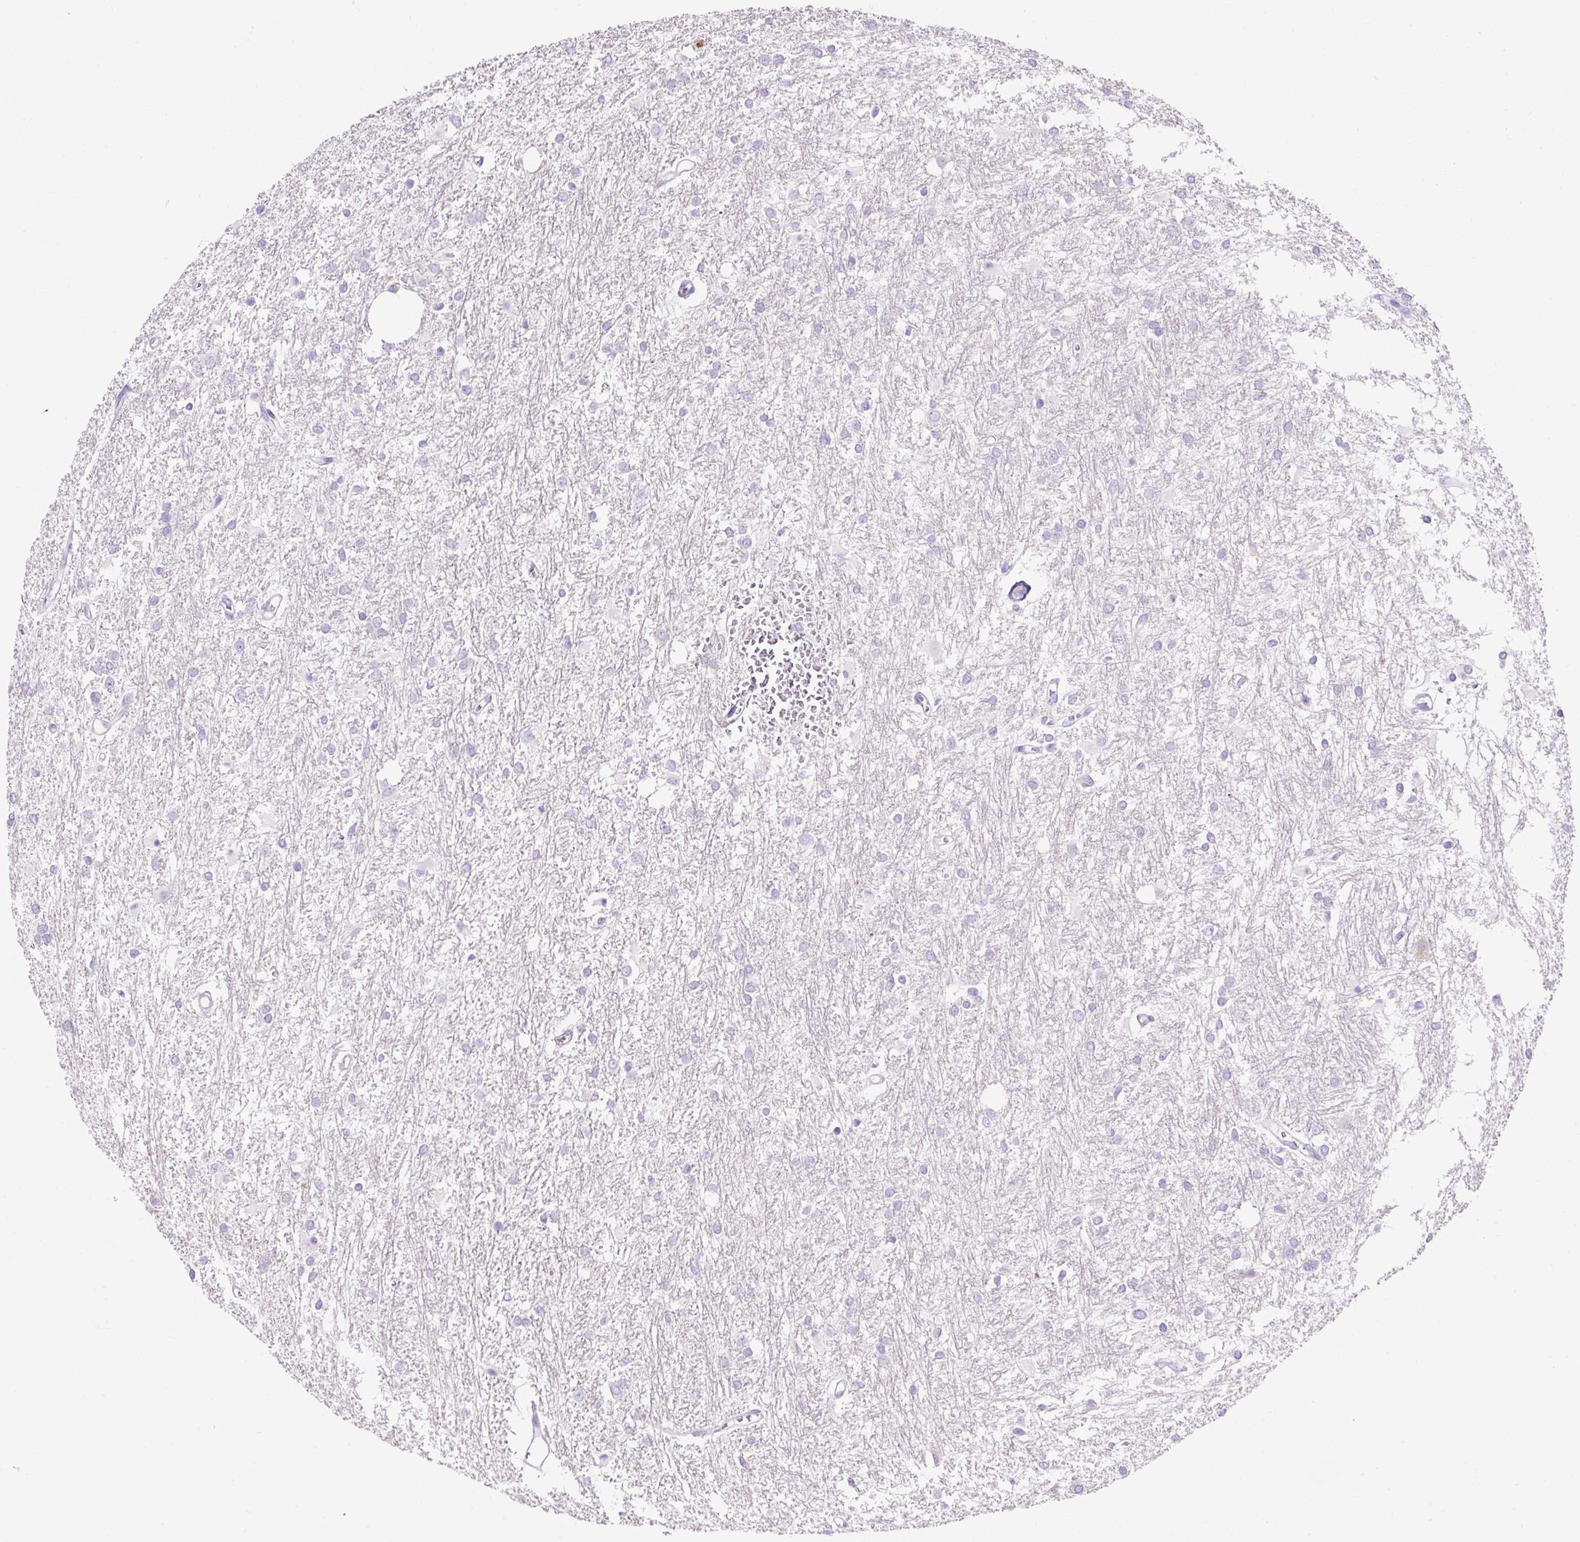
{"staining": {"intensity": "negative", "quantity": "none", "location": "none"}, "tissue": "glioma", "cell_type": "Tumor cells", "image_type": "cancer", "snomed": [{"axis": "morphology", "description": "Glioma, malignant, High grade"}, {"axis": "topography", "description": "Brain"}], "caption": "A high-resolution histopathology image shows immunohistochemistry (IHC) staining of glioma, which reveals no significant expression in tumor cells.", "gene": "PLPP2", "patient": {"sex": "female", "age": 50}}